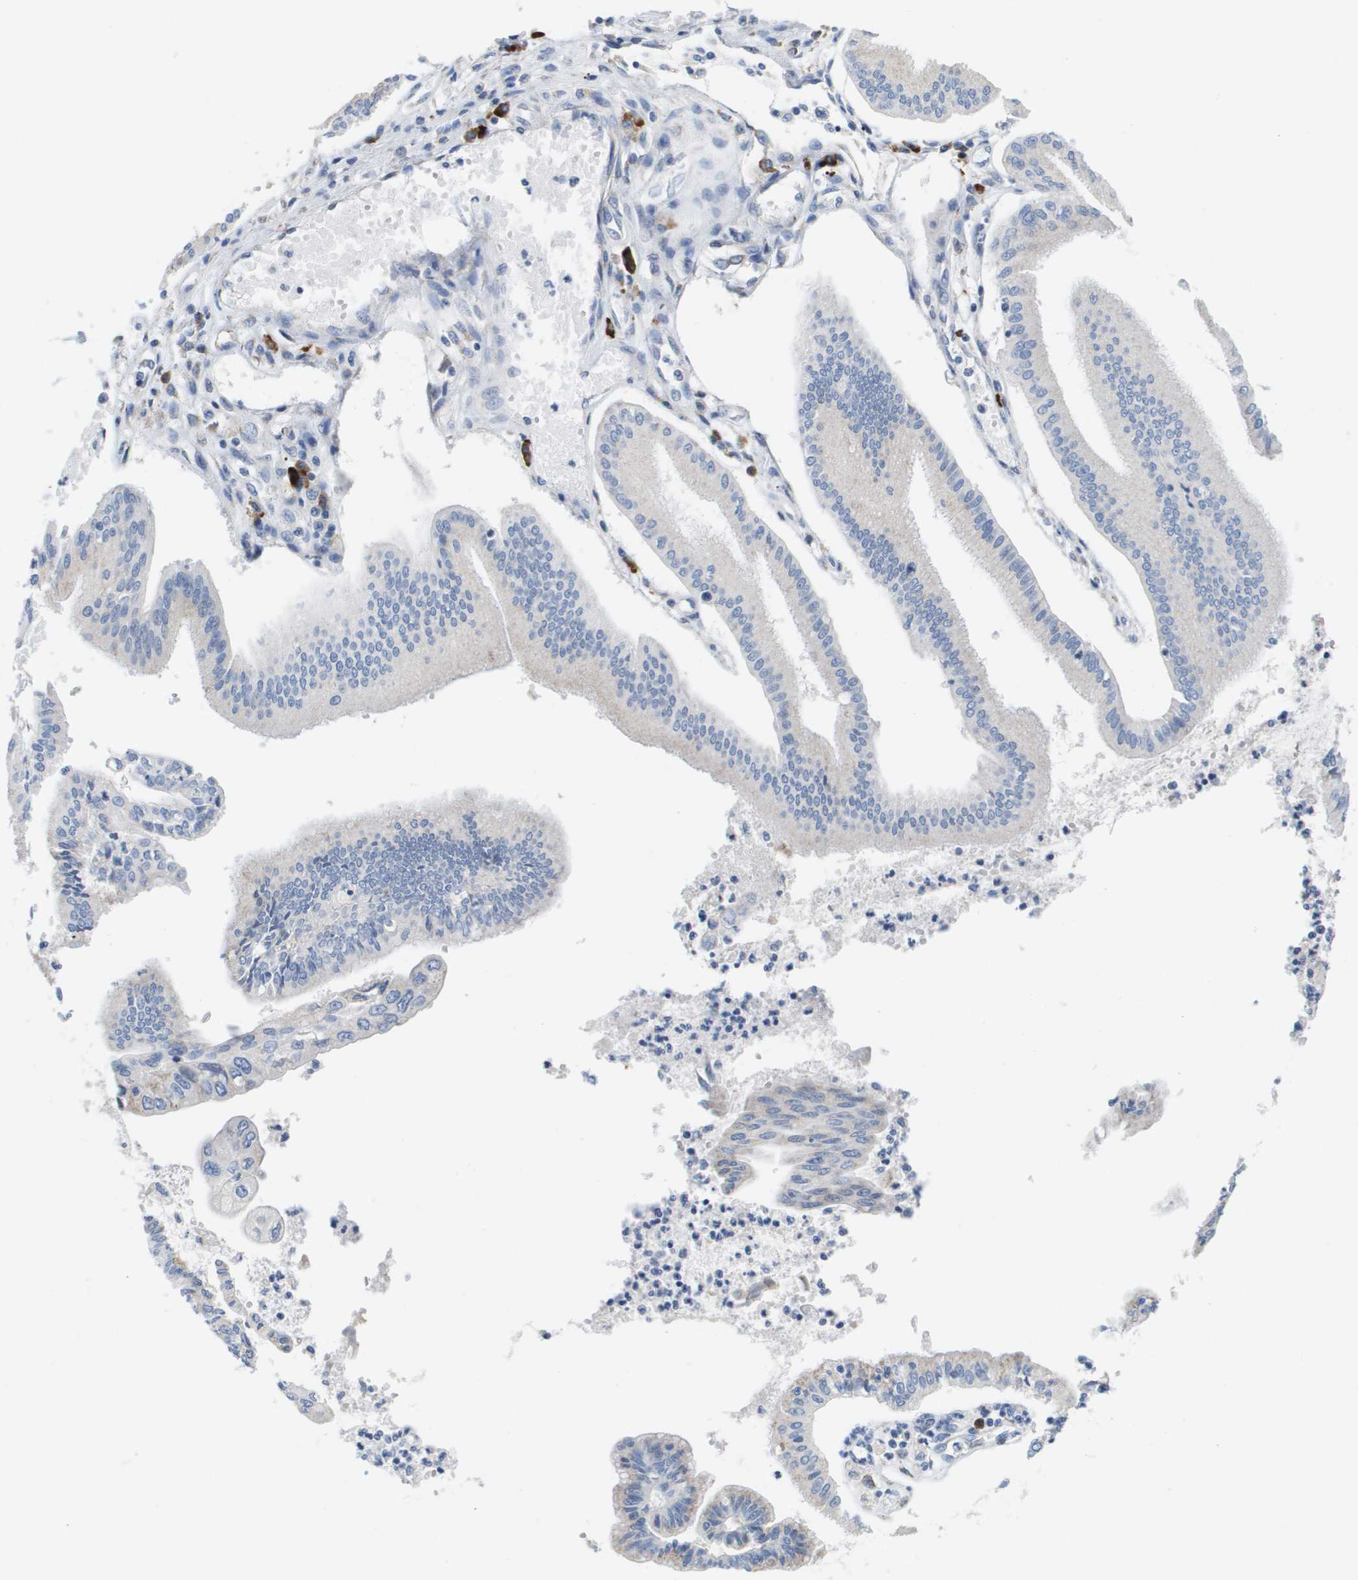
{"staining": {"intensity": "negative", "quantity": "none", "location": "none"}, "tissue": "pancreatic cancer", "cell_type": "Tumor cells", "image_type": "cancer", "snomed": [{"axis": "morphology", "description": "Adenocarcinoma, NOS"}, {"axis": "topography", "description": "Pancreas"}], "caption": "Tumor cells show no significant expression in pancreatic cancer.", "gene": "CD3G", "patient": {"sex": "male", "age": 56}}